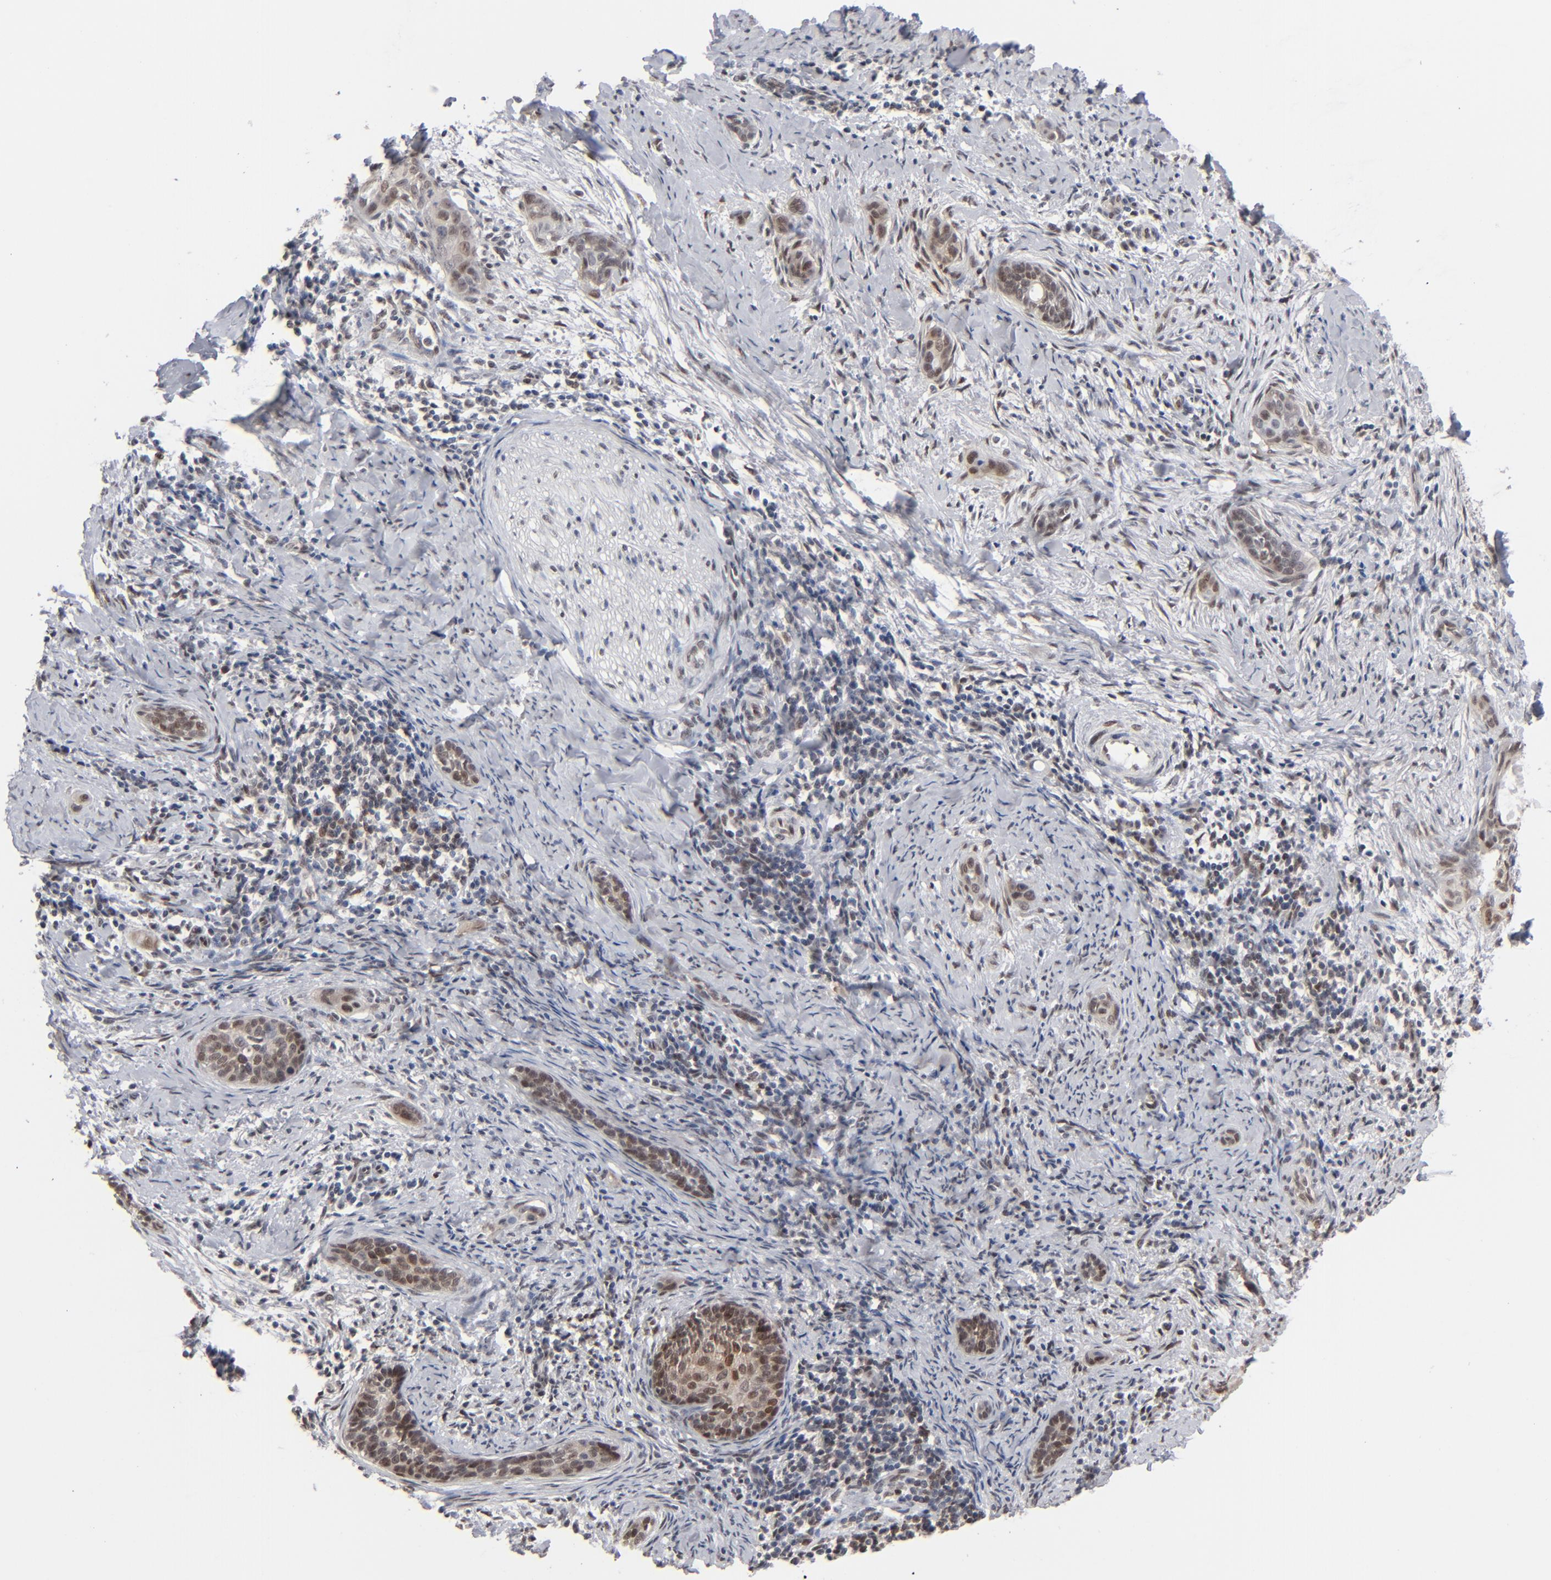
{"staining": {"intensity": "moderate", "quantity": ">75%", "location": "cytoplasmic/membranous,nuclear"}, "tissue": "cervical cancer", "cell_type": "Tumor cells", "image_type": "cancer", "snomed": [{"axis": "morphology", "description": "Squamous cell carcinoma, NOS"}, {"axis": "topography", "description": "Cervix"}], "caption": "The image shows a brown stain indicating the presence of a protein in the cytoplasmic/membranous and nuclear of tumor cells in squamous cell carcinoma (cervical). (DAB IHC with brightfield microscopy, high magnification).", "gene": "IRF9", "patient": {"sex": "female", "age": 33}}